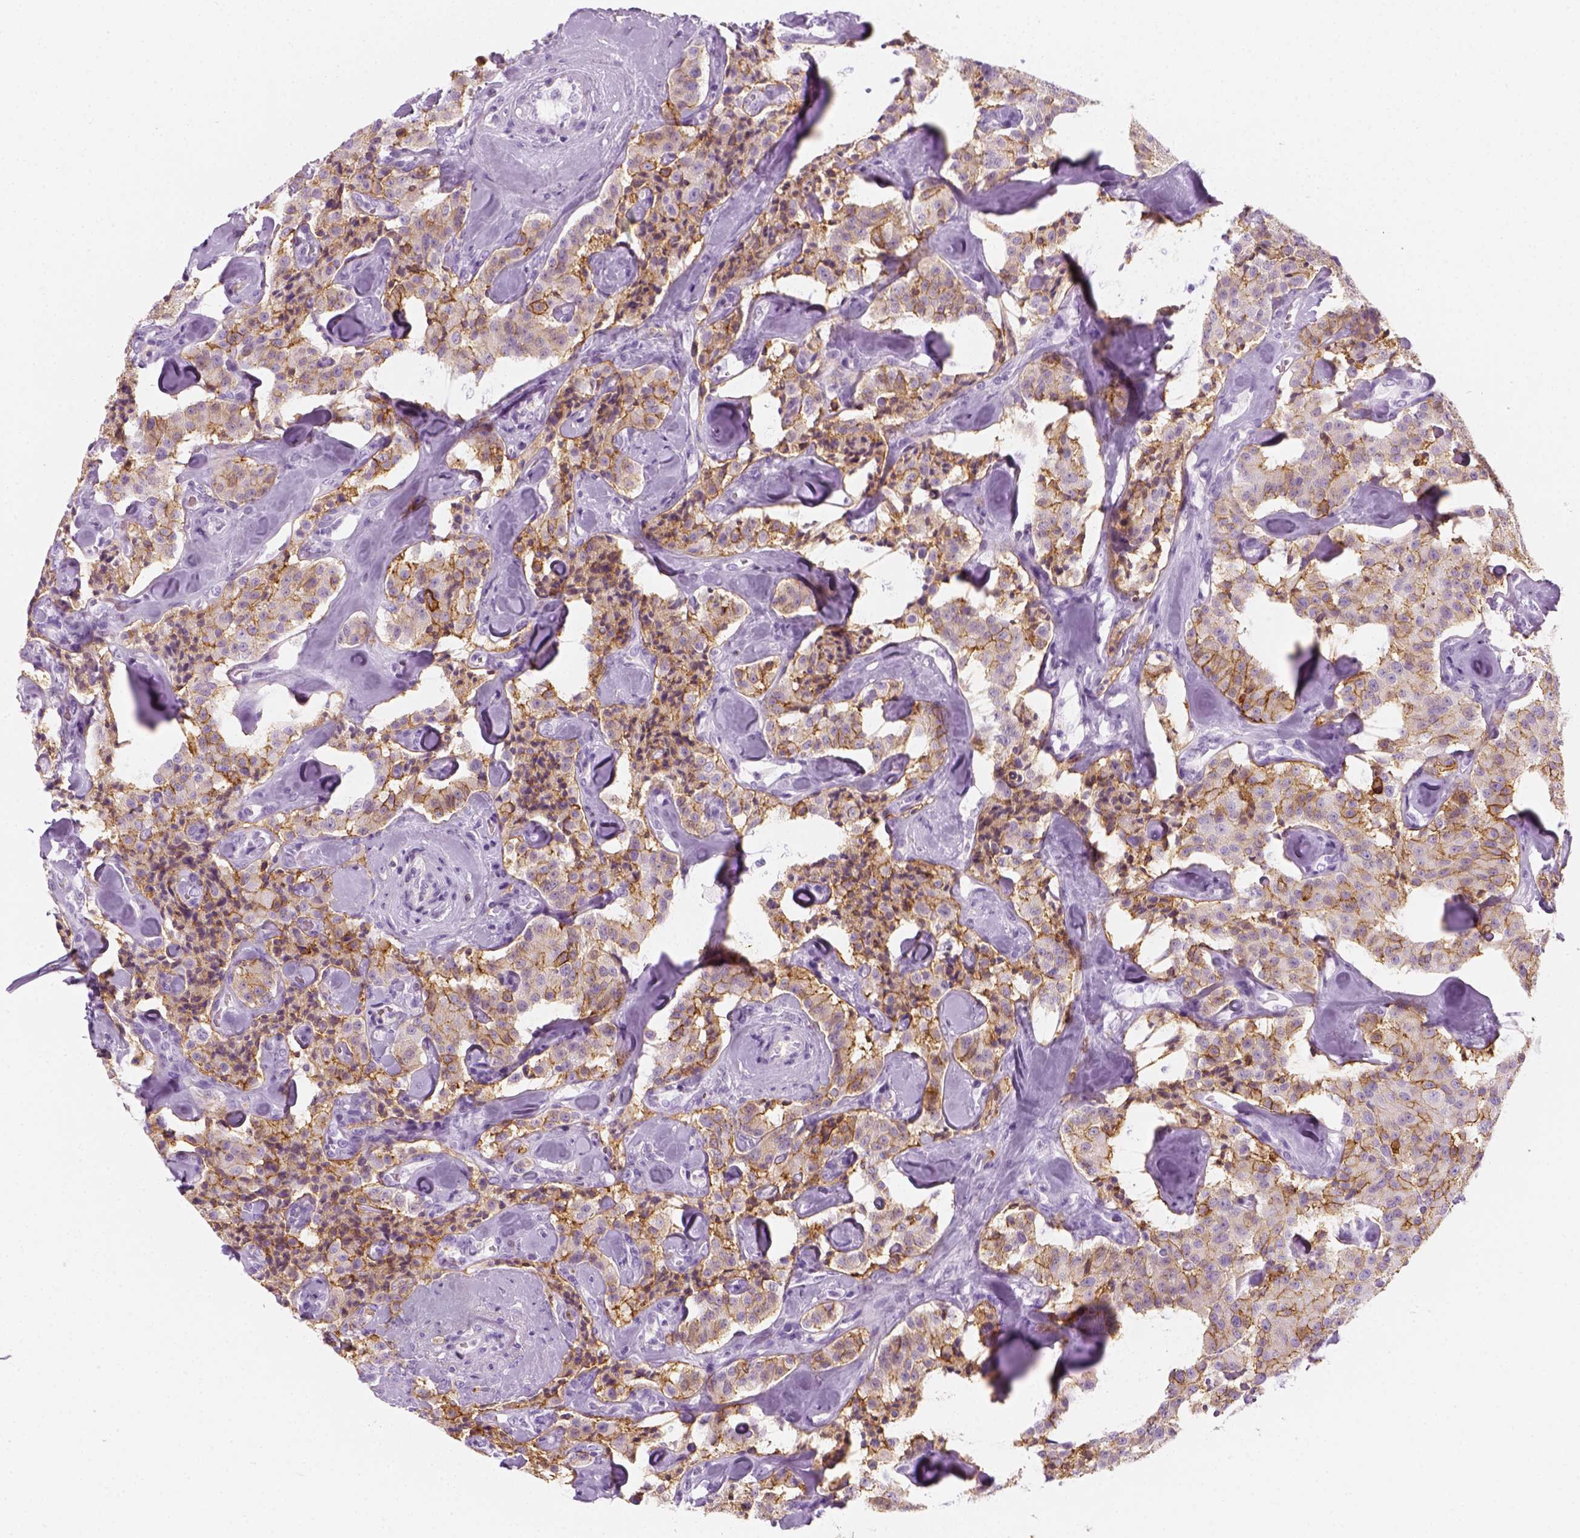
{"staining": {"intensity": "moderate", "quantity": ">75%", "location": "cytoplasmic/membranous"}, "tissue": "carcinoid", "cell_type": "Tumor cells", "image_type": "cancer", "snomed": [{"axis": "morphology", "description": "Carcinoid, malignant, NOS"}, {"axis": "topography", "description": "Pancreas"}], "caption": "Protein staining displays moderate cytoplasmic/membranous expression in about >75% of tumor cells in malignant carcinoid.", "gene": "AQP3", "patient": {"sex": "male", "age": 41}}